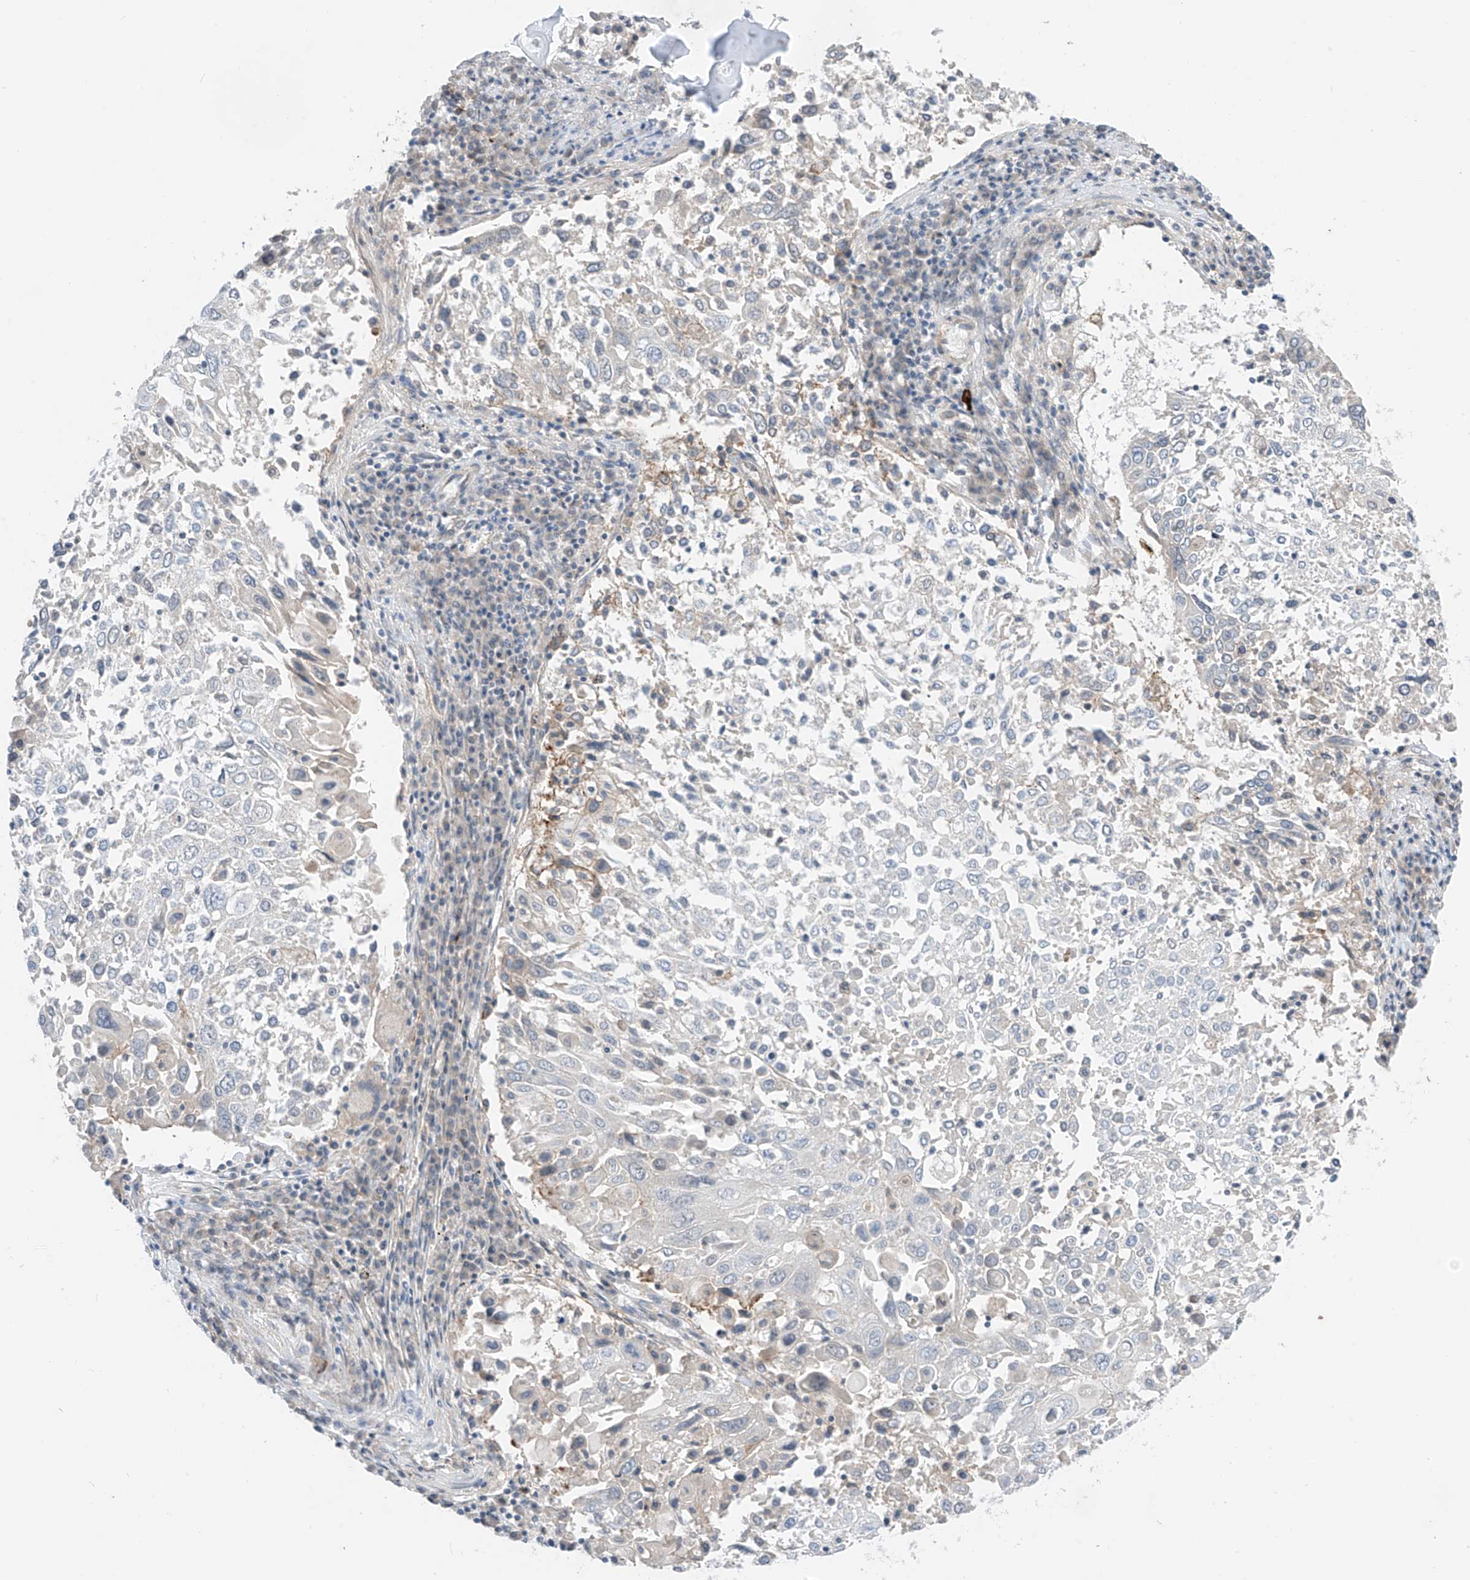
{"staining": {"intensity": "negative", "quantity": "none", "location": "none"}, "tissue": "lung cancer", "cell_type": "Tumor cells", "image_type": "cancer", "snomed": [{"axis": "morphology", "description": "Squamous cell carcinoma, NOS"}, {"axis": "topography", "description": "Lung"}], "caption": "Tumor cells are negative for protein expression in human lung squamous cell carcinoma.", "gene": "ABLIM2", "patient": {"sex": "male", "age": 65}}